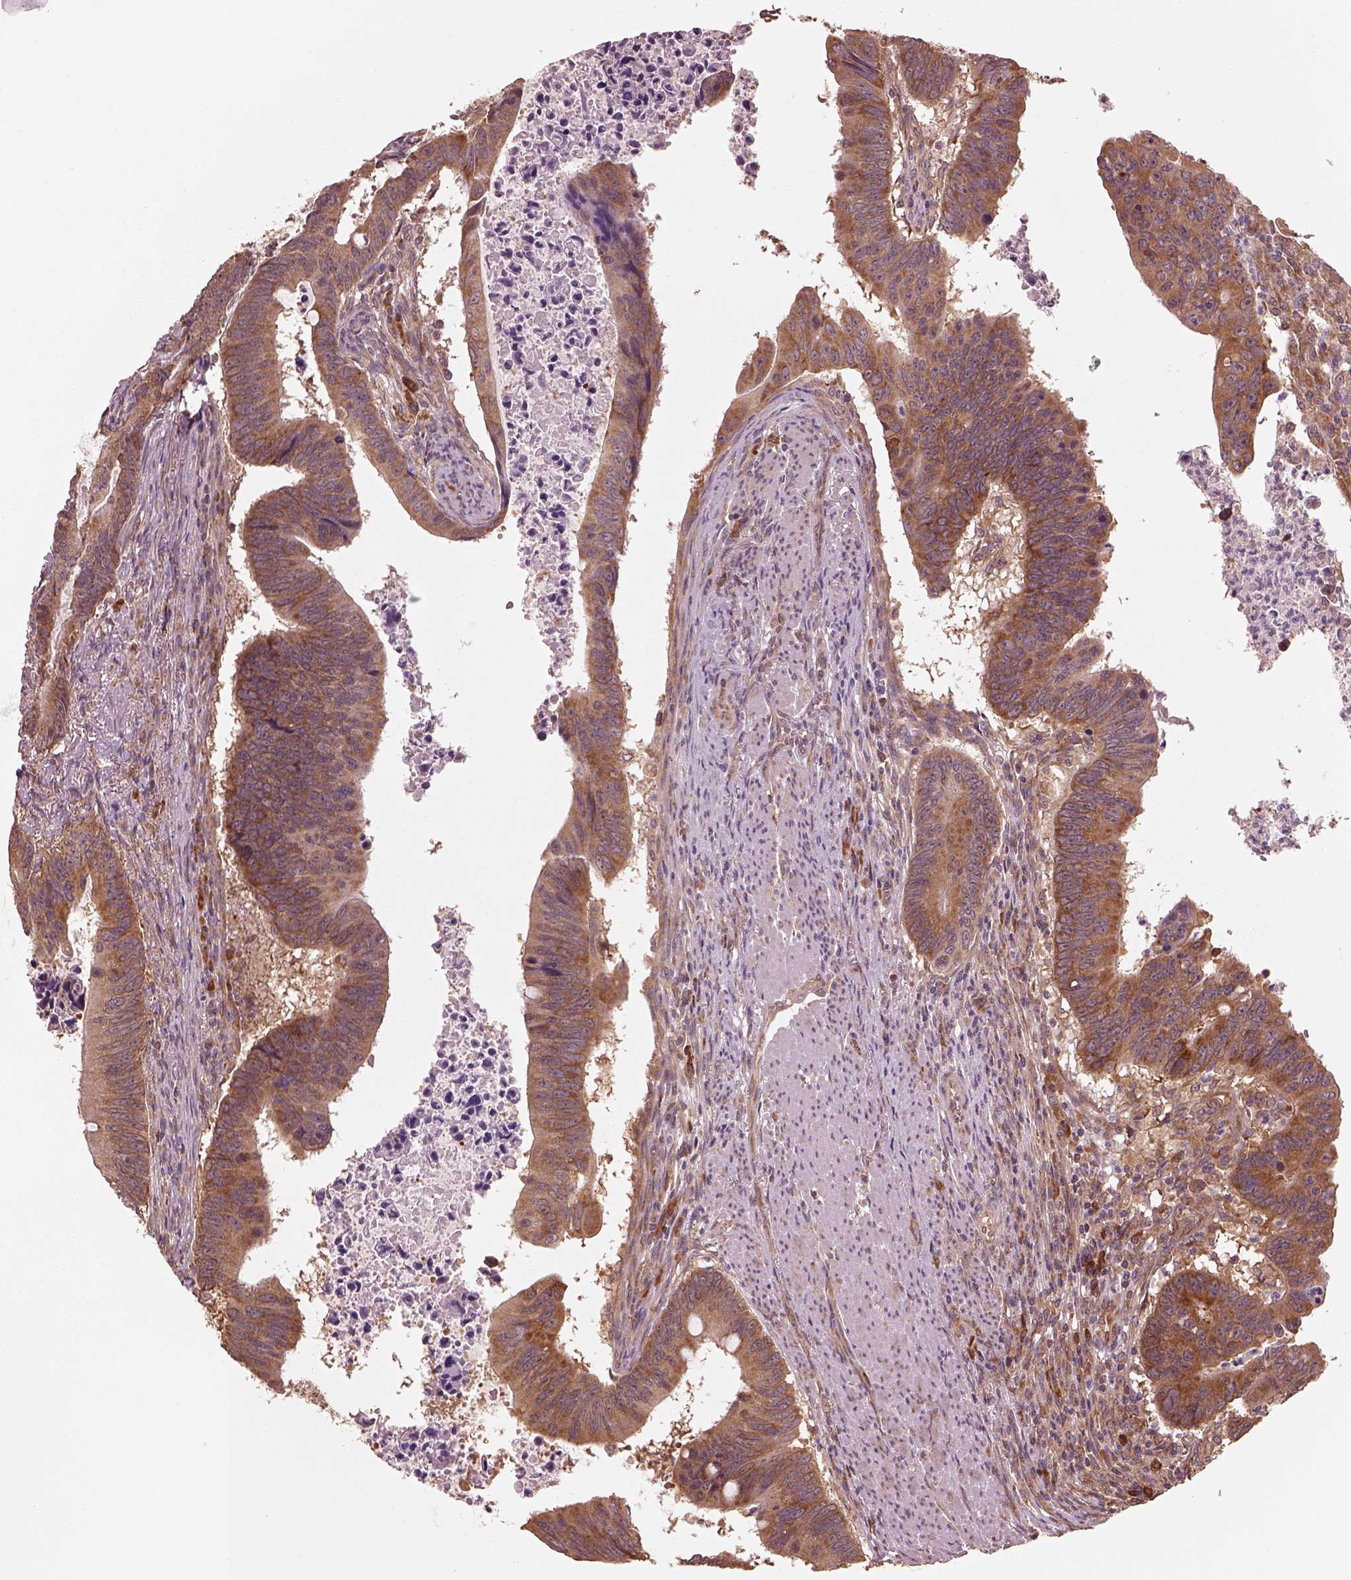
{"staining": {"intensity": "moderate", "quantity": ">75%", "location": "cytoplasmic/membranous"}, "tissue": "colorectal cancer", "cell_type": "Tumor cells", "image_type": "cancer", "snomed": [{"axis": "morphology", "description": "Adenocarcinoma, NOS"}, {"axis": "topography", "description": "Colon"}], "caption": "A high-resolution histopathology image shows immunohistochemistry staining of adenocarcinoma (colorectal), which shows moderate cytoplasmic/membranous staining in approximately >75% of tumor cells. (Brightfield microscopy of DAB IHC at high magnification).", "gene": "RPS5", "patient": {"sex": "female", "age": 87}}